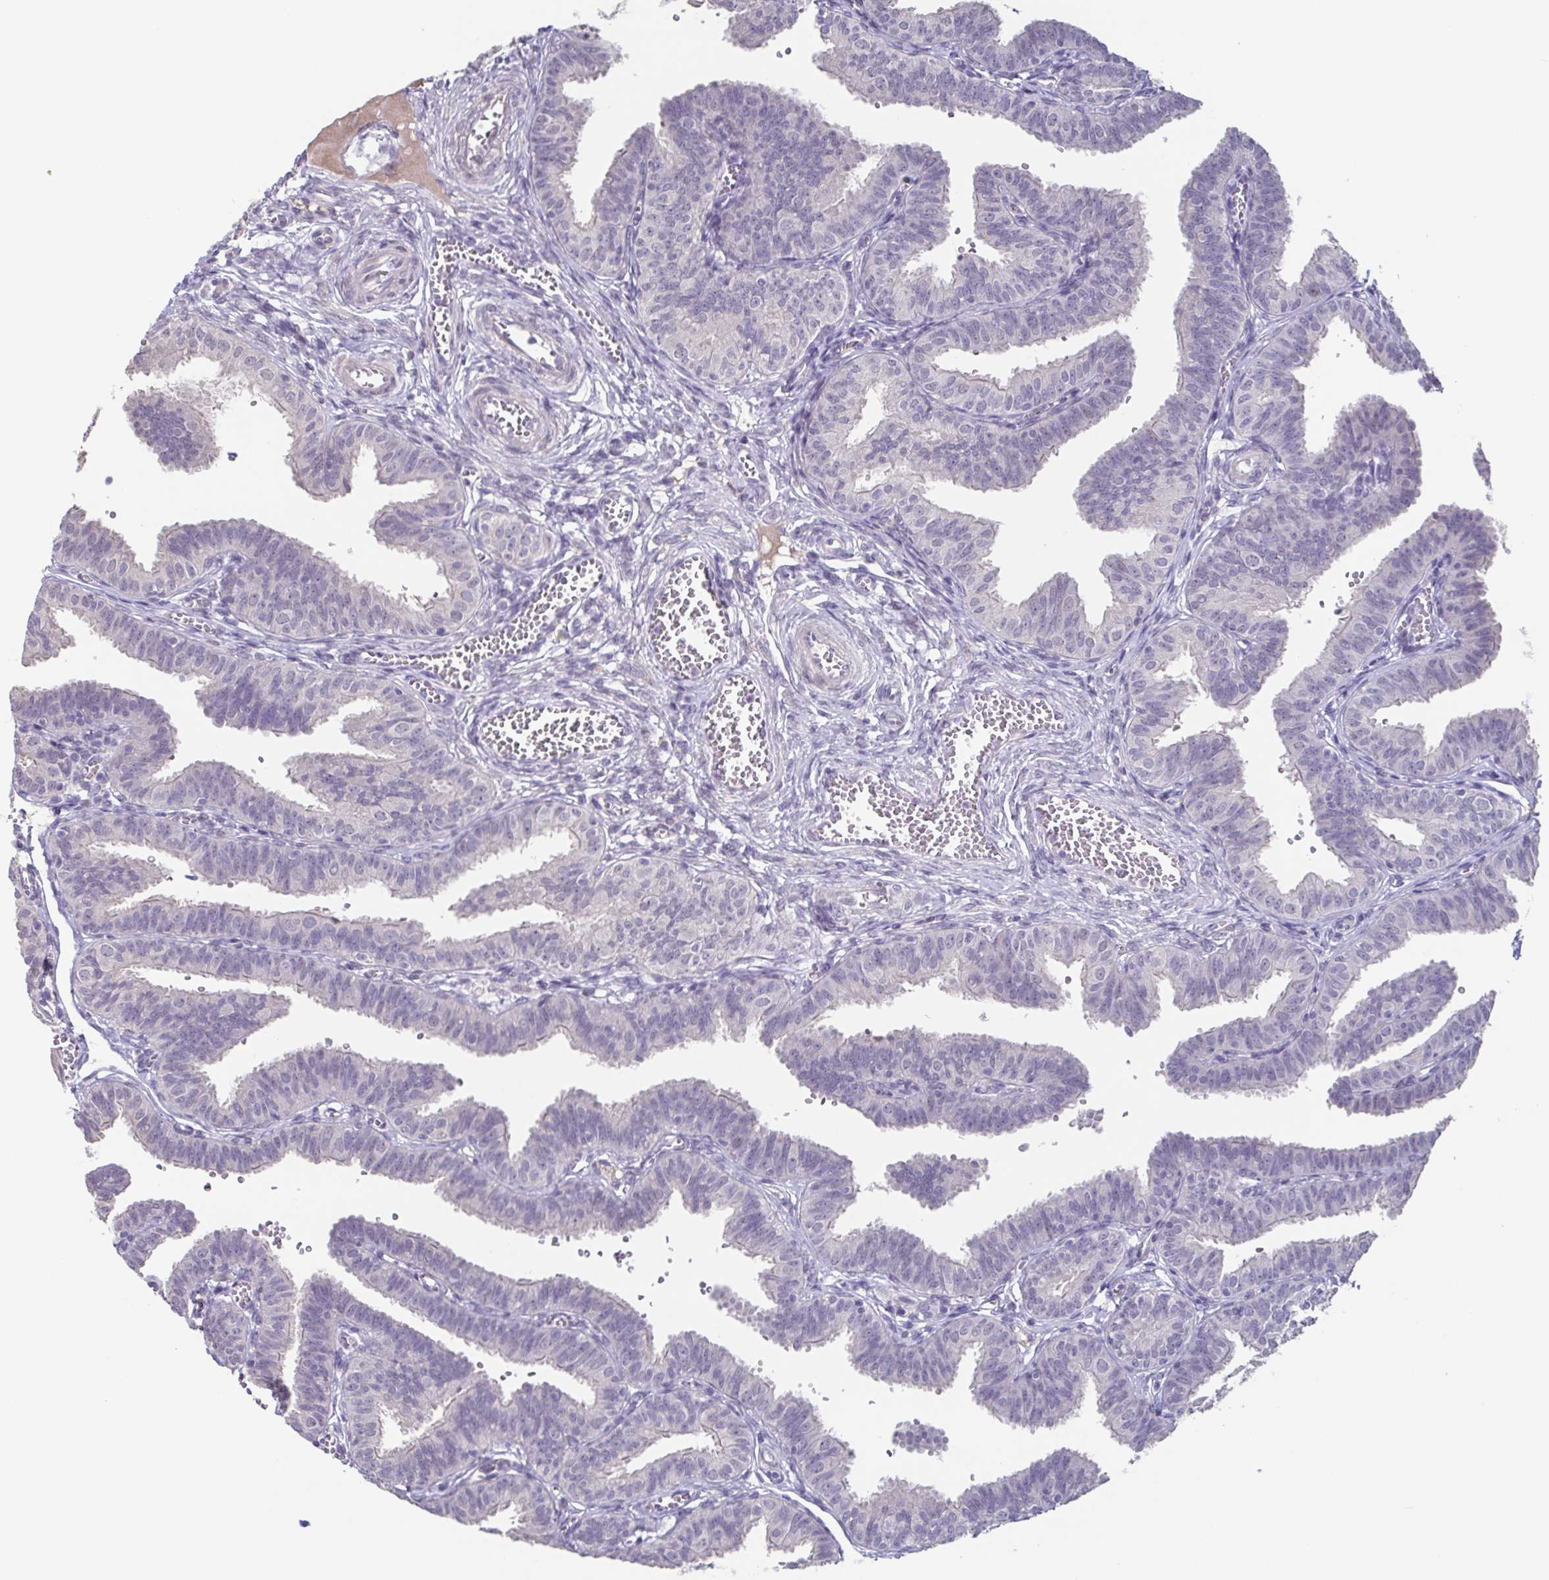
{"staining": {"intensity": "negative", "quantity": "none", "location": "none"}, "tissue": "fallopian tube", "cell_type": "Glandular cells", "image_type": "normal", "snomed": [{"axis": "morphology", "description": "Normal tissue, NOS"}, {"axis": "topography", "description": "Fallopian tube"}], "caption": "Immunohistochemical staining of normal fallopian tube displays no significant positivity in glandular cells.", "gene": "GHRL", "patient": {"sex": "female", "age": 25}}